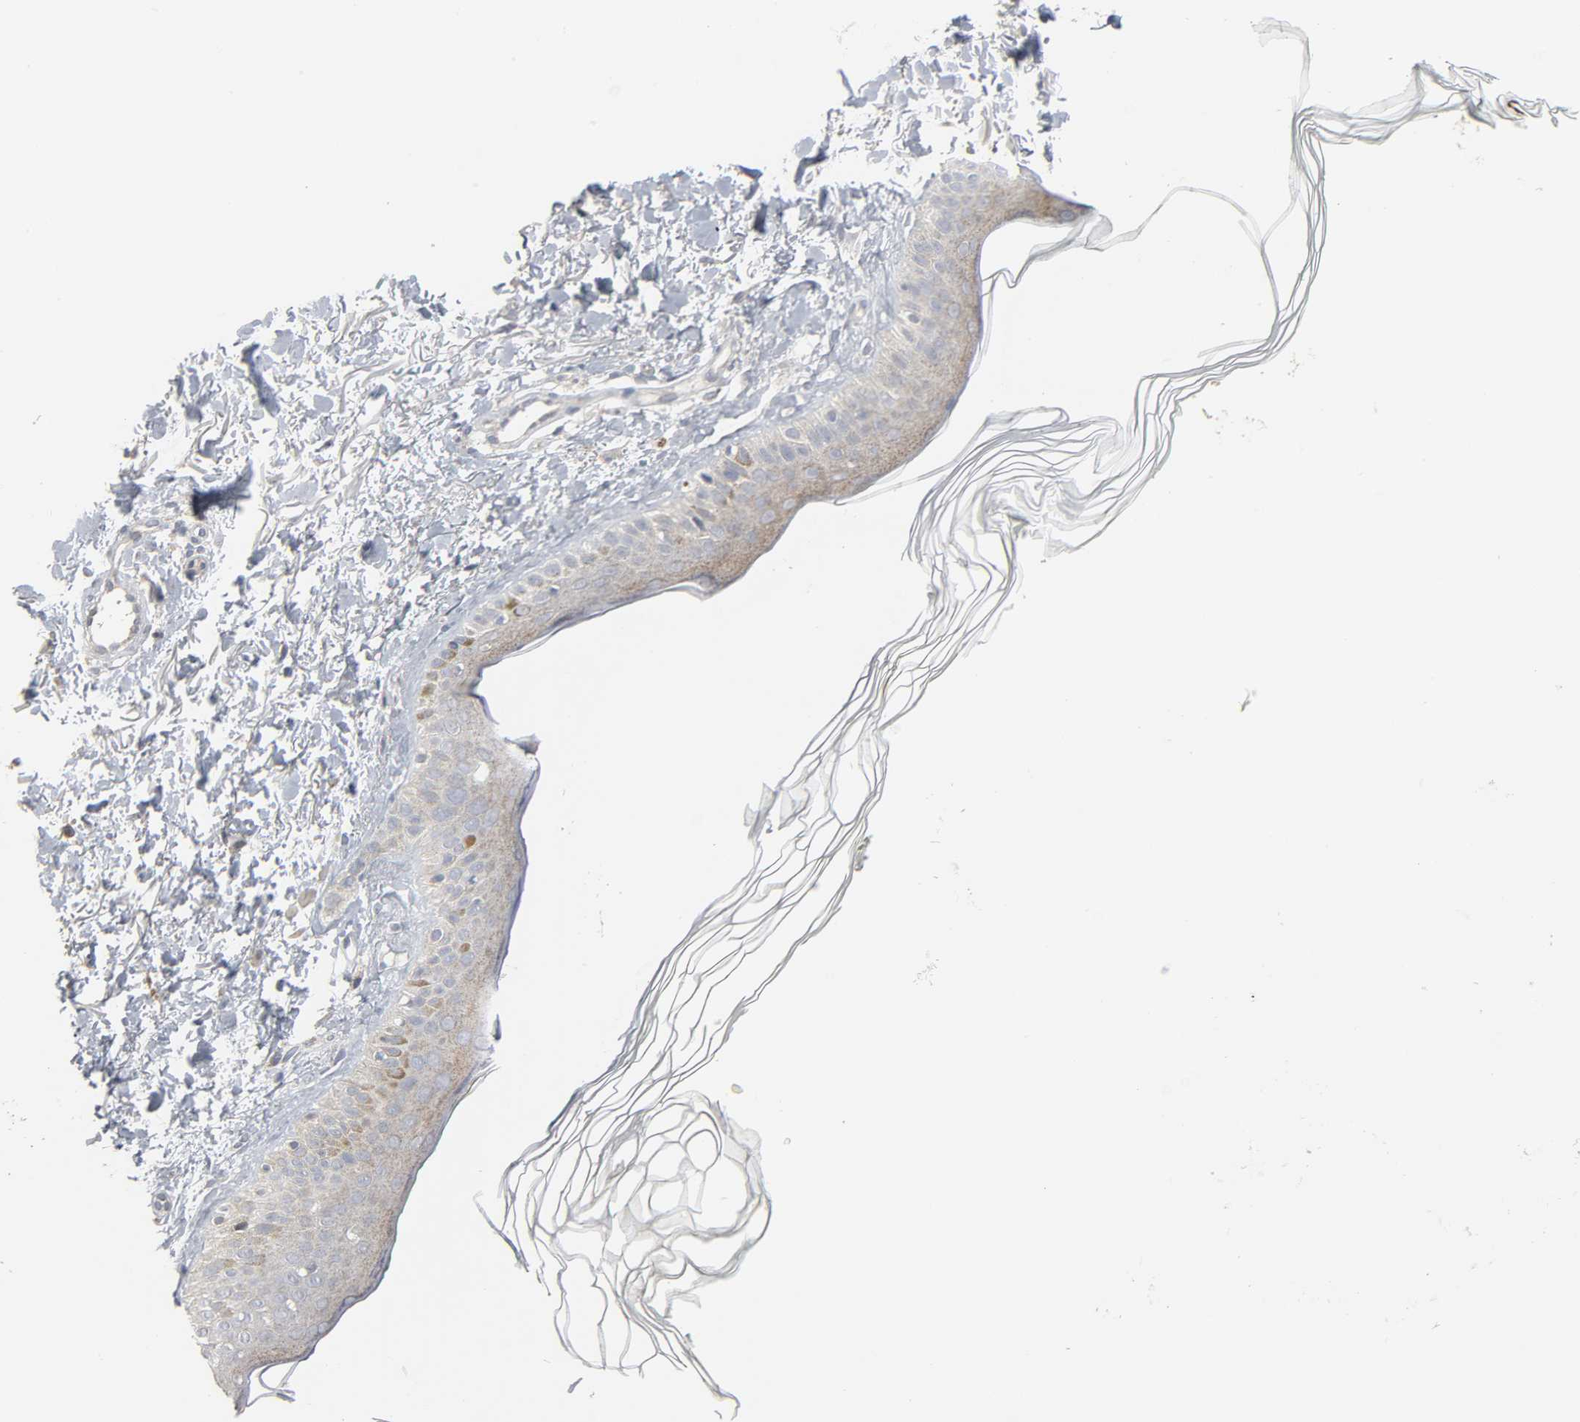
{"staining": {"intensity": "negative", "quantity": "none", "location": "none"}, "tissue": "skin", "cell_type": "Fibroblasts", "image_type": "normal", "snomed": [{"axis": "morphology", "description": "Normal tissue, NOS"}, {"axis": "topography", "description": "Skin"}], "caption": "This is an IHC histopathology image of unremarkable skin. There is no staining in fibroblasts.", "gene": "CLIP1", "patient": {"sex": "male", "age": 71}}